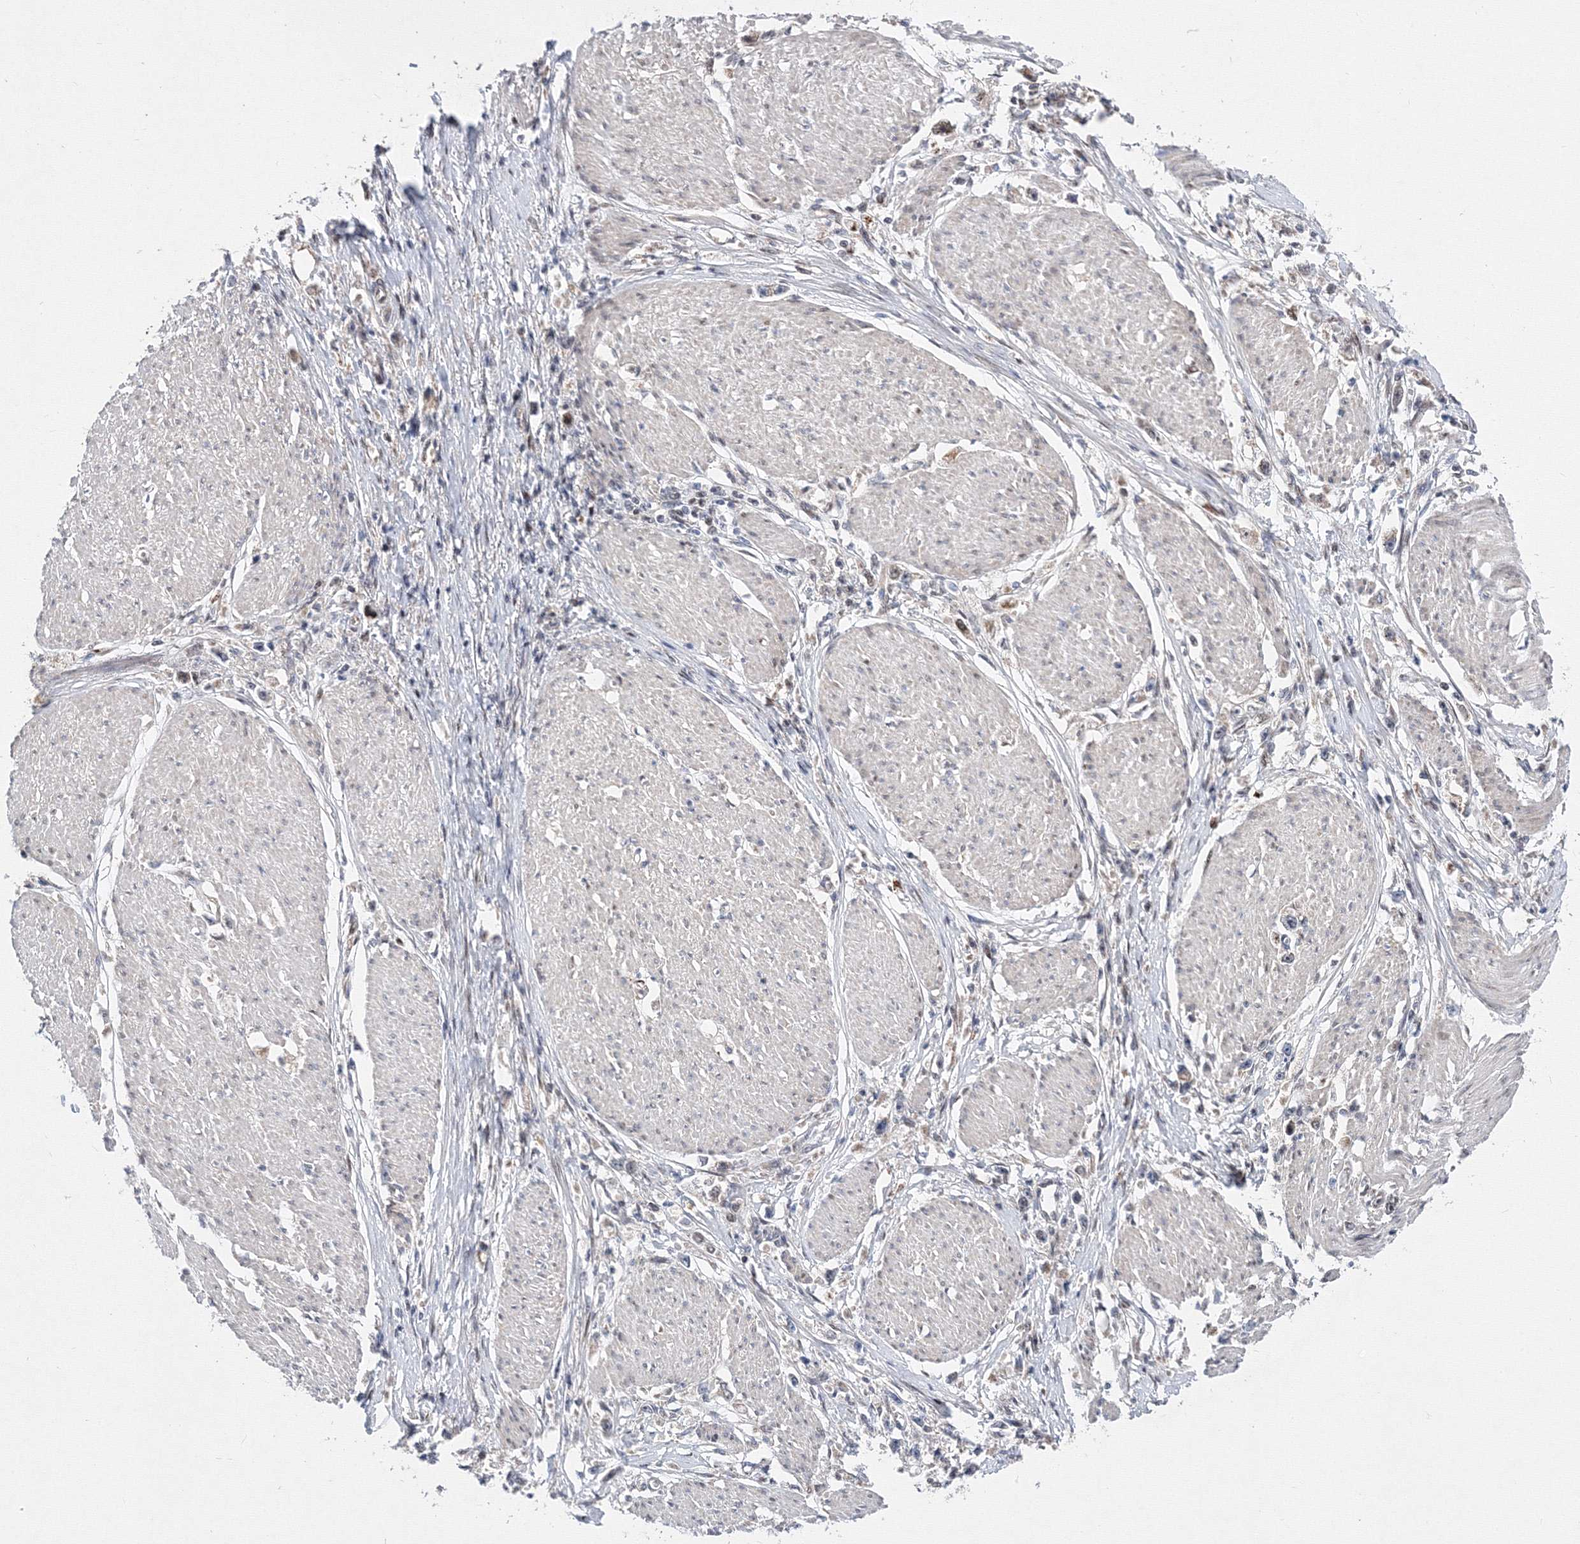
{"staining": {"intensity": "negative", "quantity": "none", "location": "none"}, "tissue": "stomach cancer", "cell_type": "Tumor cells", "image_type": "cancer", "snomed": [{"axis": "morphology", "description": "Adenocarcinoma, NOS"}, {"axis": "topography", "description": "Stomach"}], "caption": "IHC of stomach adenocarcinoma demonstrates no positivity in tumor cells. (Immunohistochemistry (ihc), brightfield microscopy, high magnification).", "gene": "GPN1", "patient": {"sex": "female", "age": 59}}